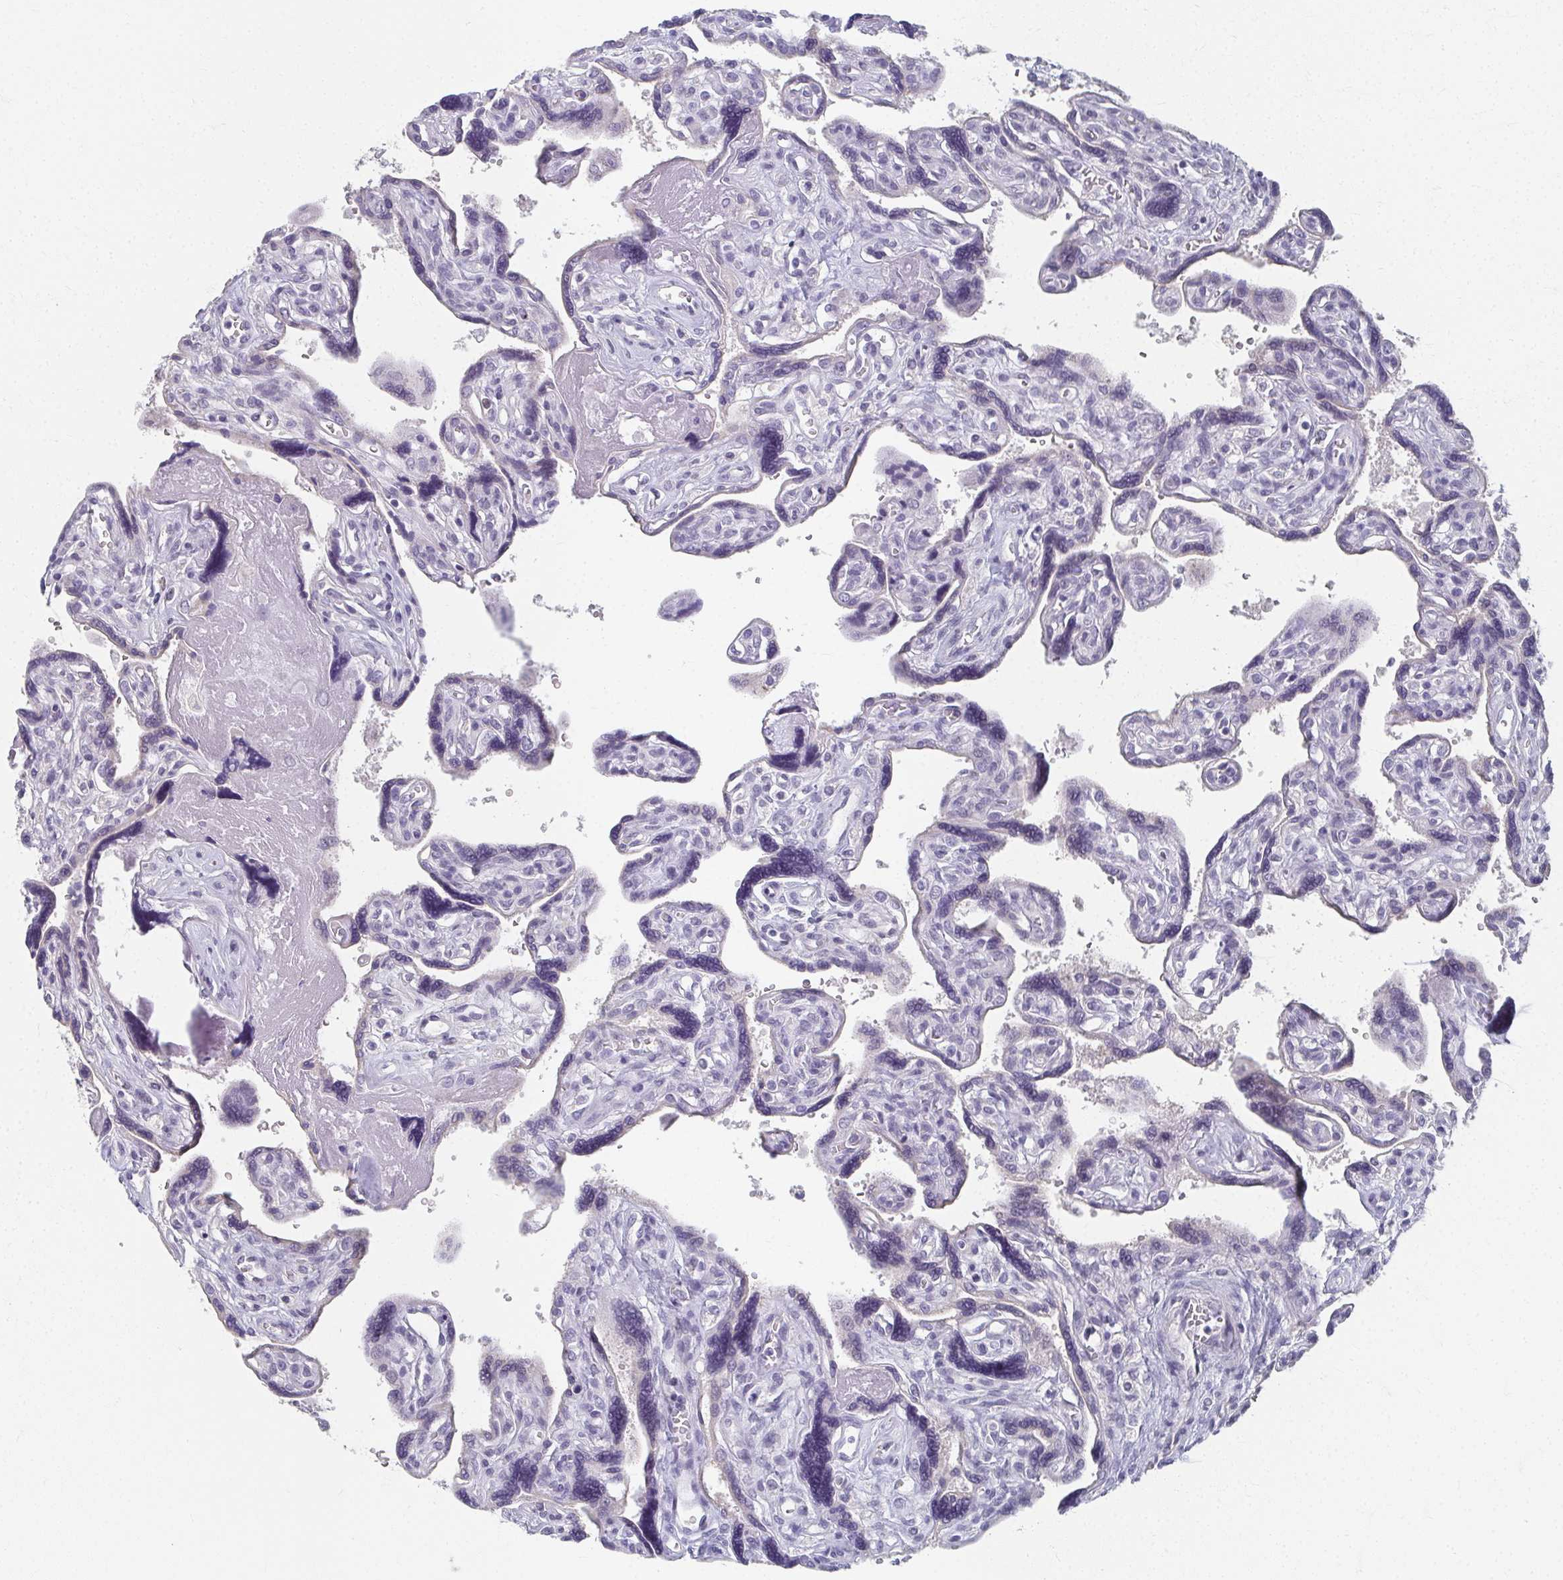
{"staining": {"intensity": "negative", "quantity": "none", "location": "none"}, "tissue": "placenta", "cell_type": "Decidual cells", "image_type": "normal", "snomed": [{"axis": "morphology", "description": "Normal tissue, NOS"}, {"axis": "topography", "description": "Placenta"}], "caption": "The immunohistochemistry (IHC) micrograph has no significant staining in decidual cells of placenta.", "gene": "CAMKV", "patient": {"sex": "female", "age": 39}}